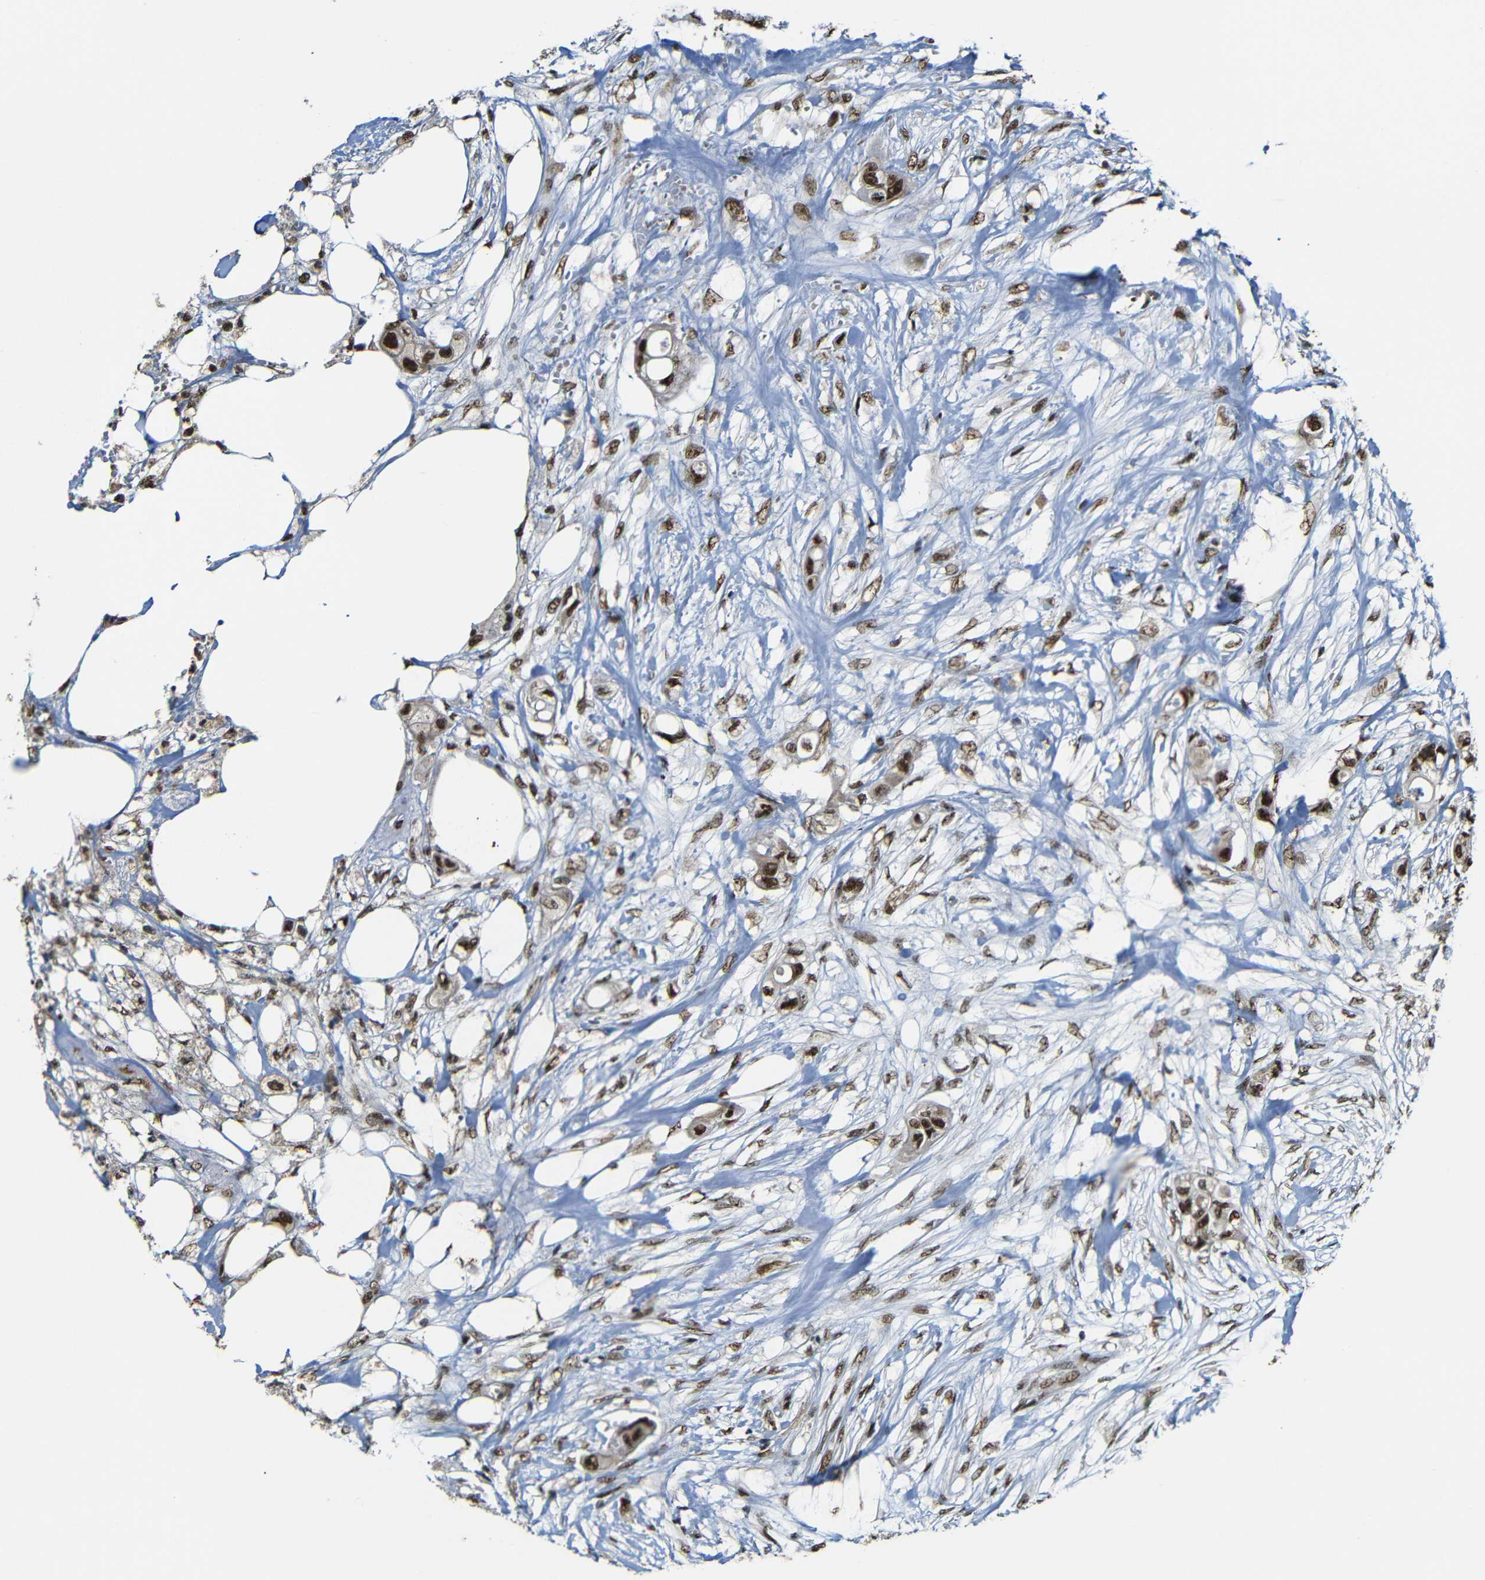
{"staining": {"intensity": "strong", "quantity": ">75%", "location": "cytoplasmic/membranous,nuclear"}, "tissue": "colorectal cancer", "cell_type": "Tumor cells", "image_type": "cancer", "snomed": [{"axis": "morphology", "description": "Adenocarcinoma, NOS"}, {"axis": "topography", "description": "Colon"}], "caption": "A brown stain shows strong cytoplasmic/membranous and nuclear positivity of a protein in human colorectal cancer (adenocarcinoma) tumor cells.", "gene": "TCF7L2", "patient": {"sex": "female", "age": 57}}